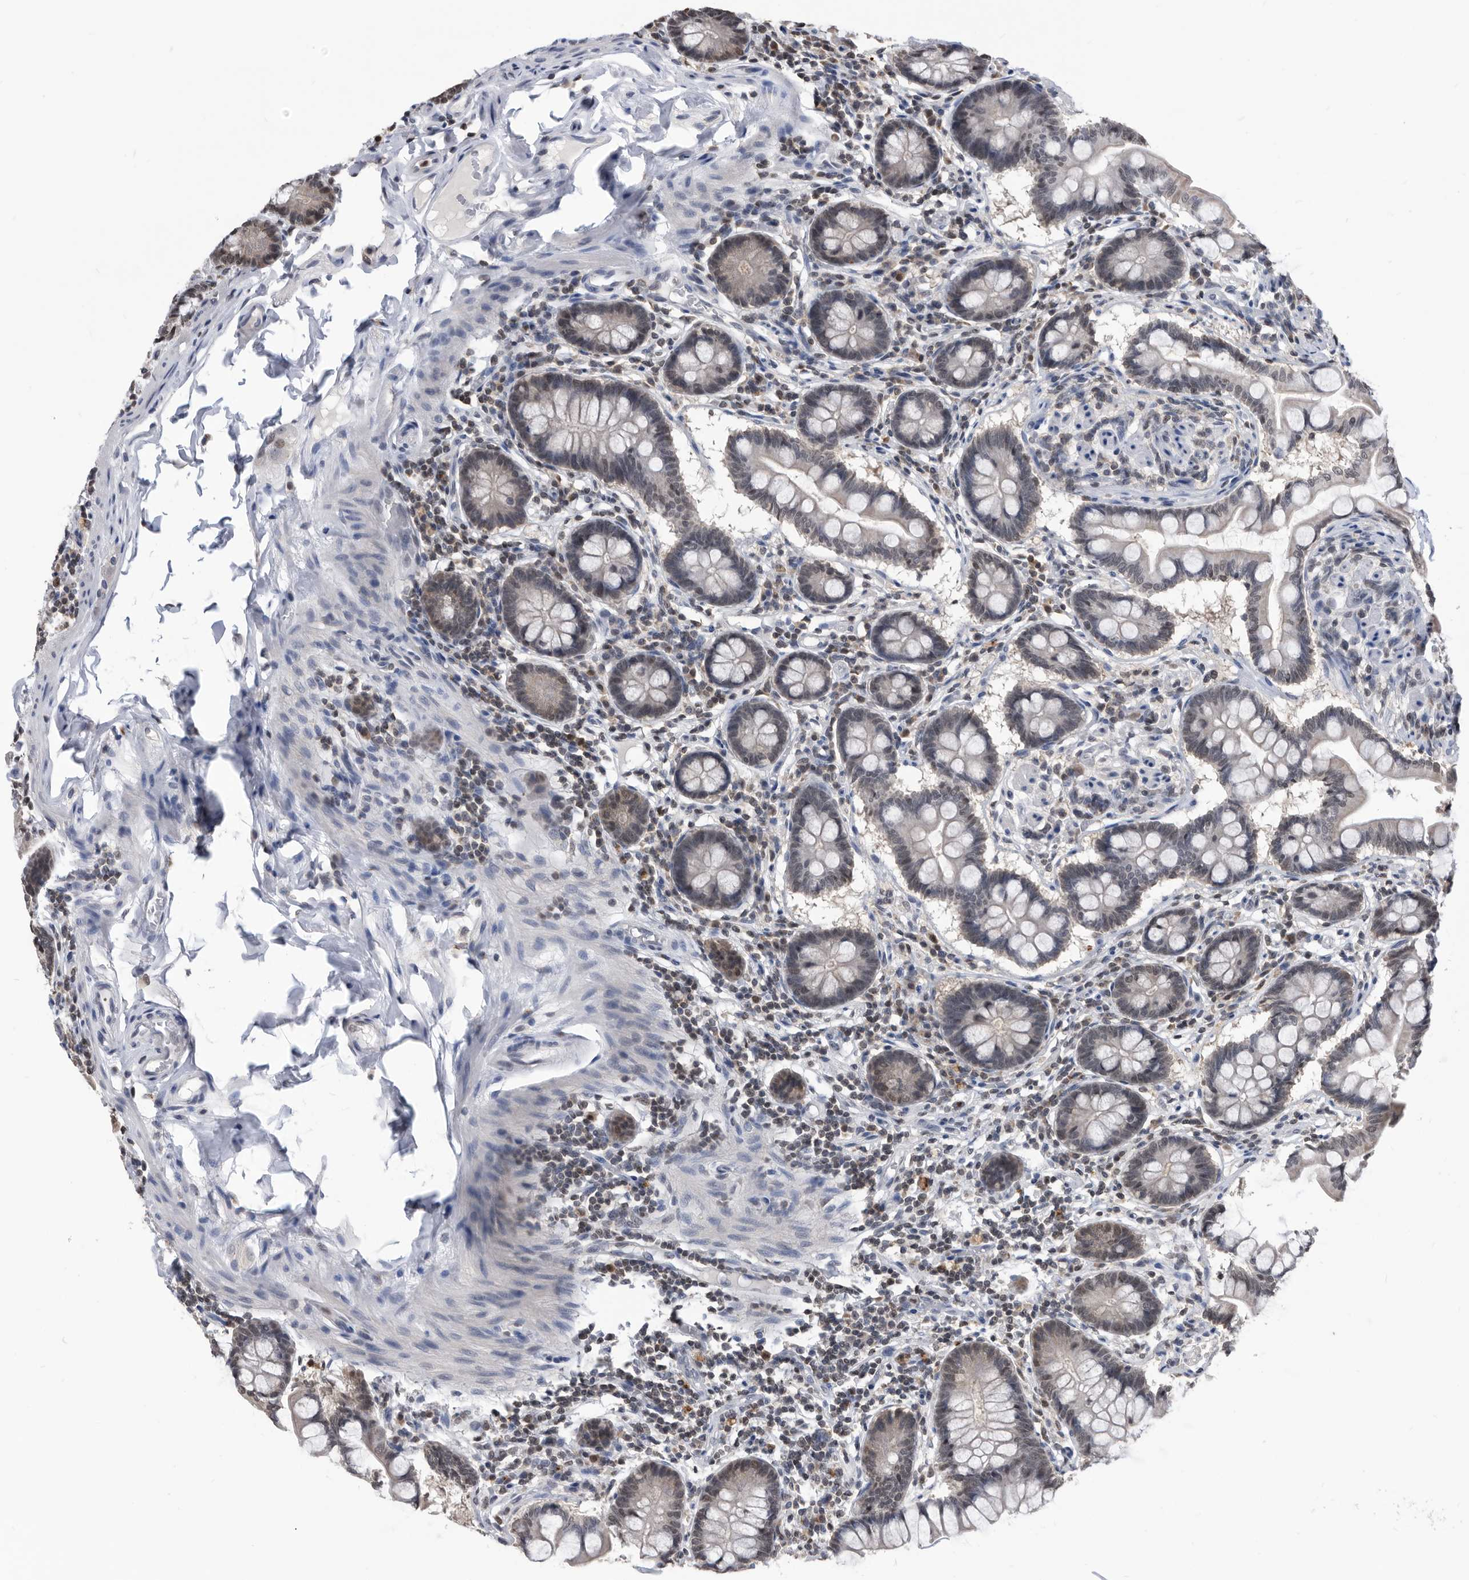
{"staining": {"intensity": "weak", "quantity": "25%-75%", "location": "nuclear"}, "tissue": "small intestine", "cell_type": "Glandular cells", "image_type": "normal", "snomed": [{"axis": "morphology", "description": "Normal tissue, NOS"}, {"axis": "topography", "description": "Small intestine"}], "caption": "This is a photomicrograph of IHC staining of benign small intestine, which shows weak positivity in the nuclear of glandular cells.", "gene": "TSTD1", "patient": {"sex": "male", "age": 41}}